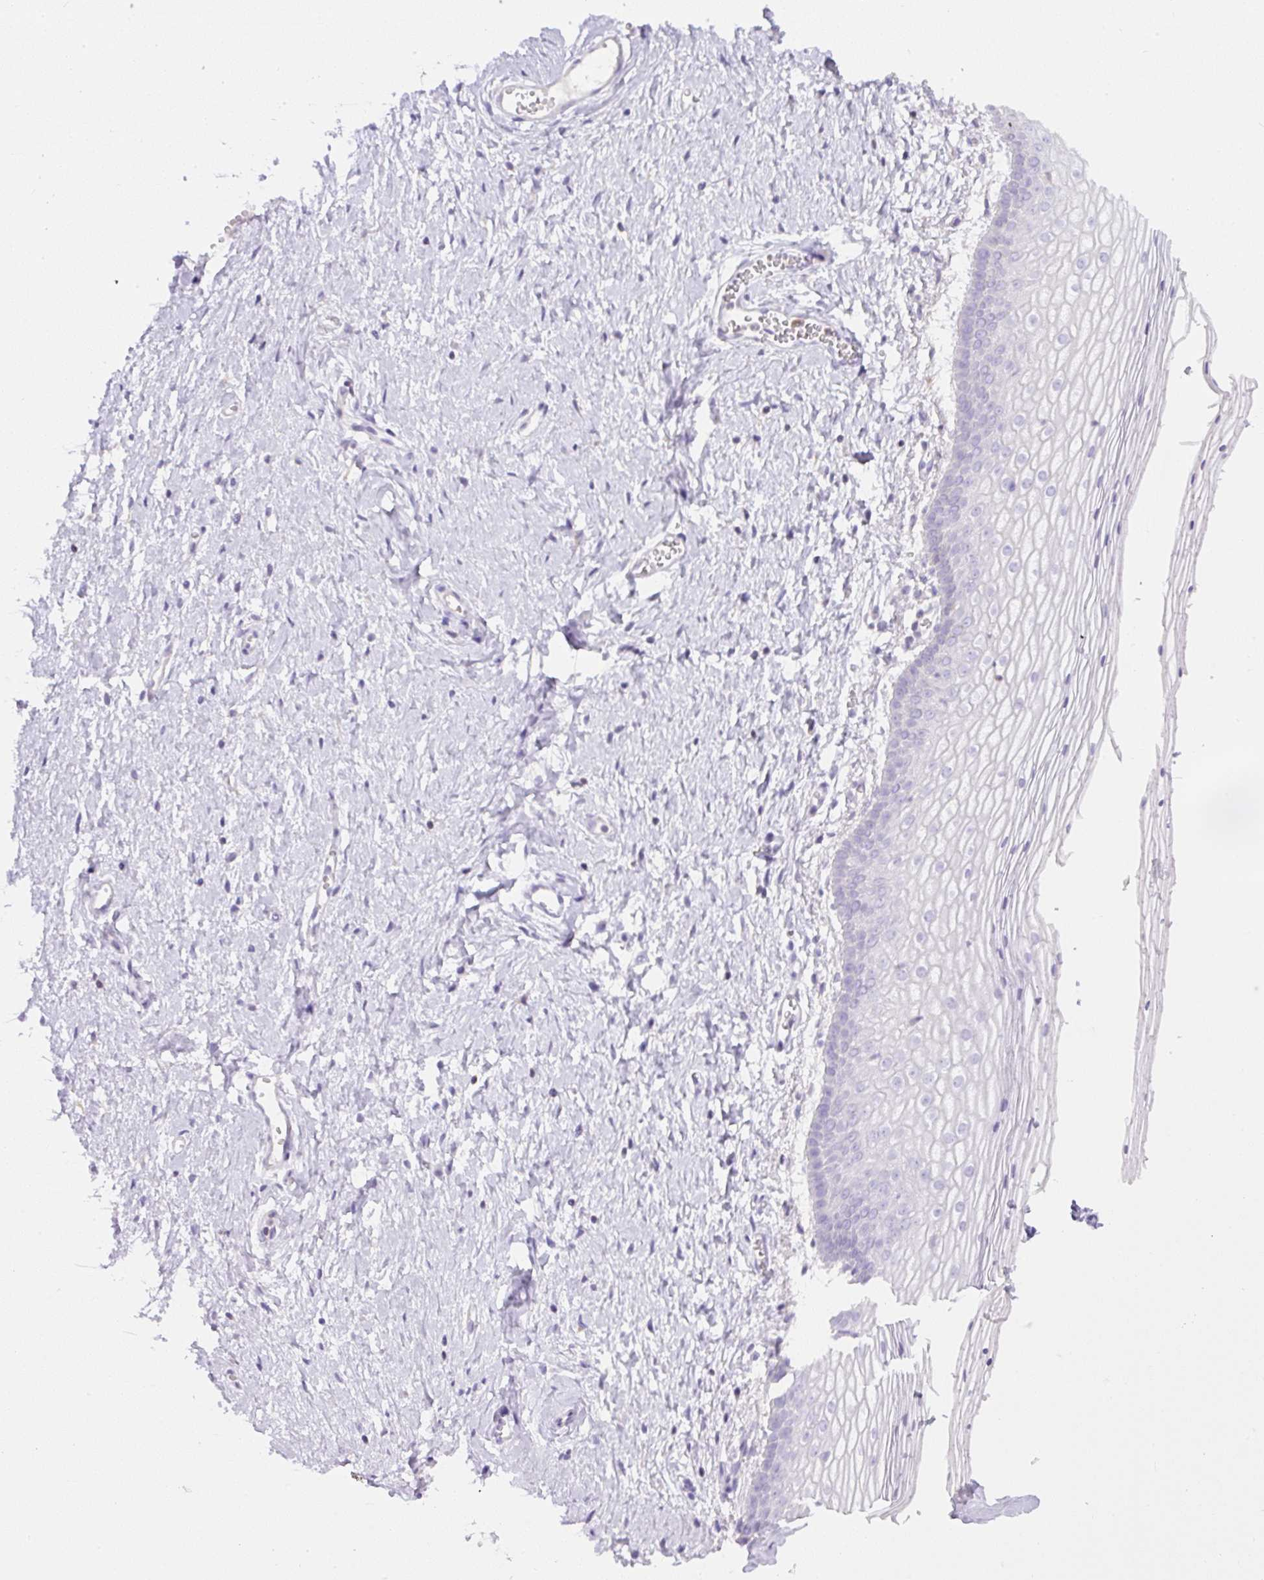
{"staining": {"intensity": "weak", "quantity": "<25%", "location": "cytoplasmic/membranous"}, "tissue": "vagina", "cell_type": "Squamous epithelial cells", "image_type": "normal", "snomed": [{"axis": "morphology", "description": "Normal tissue, NOS"}, {"axis": "topography", "description": "Vagina"}], "caption": "High power microscopy histopathology image of an immunohistochemistry histopathology image of unremarkable vagina, revealing no significant positivity in squamous epithelial cells. (DAB (3,3'-diaminobenzidine) IHC with hematoxylin counter stain).", "gene": "PIP5KL1", "patient": {"sex": "female", "age": 56}}